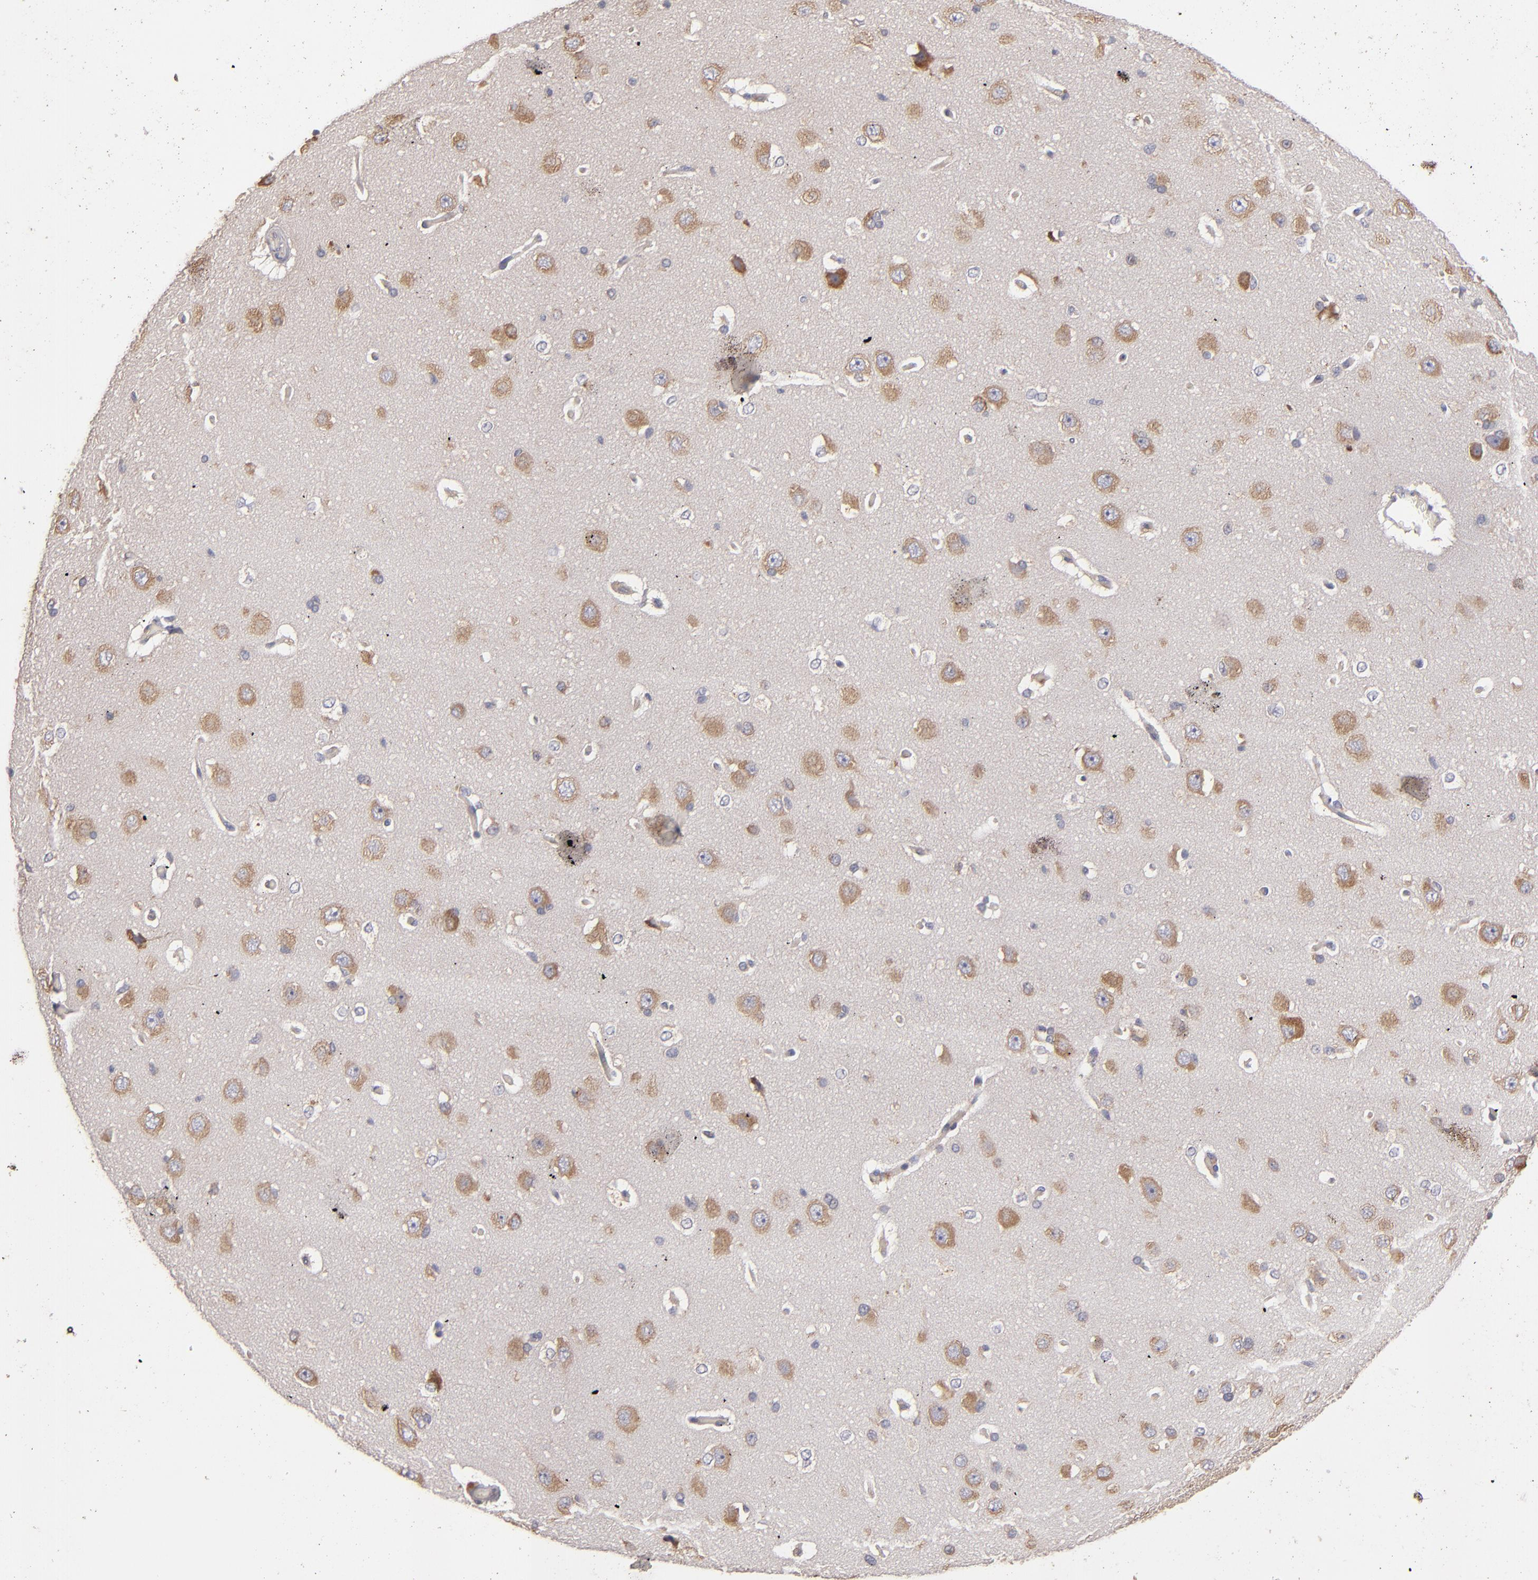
{"staining": {"intensity": "weak", "quantity": ">75%", "location": "cytoplasmic/membranous"}, "tissue": "cerebral cortex", "cell_type": "Endothelial cells", "image_type": "normal", "snomed": [{"axis": "morphology", "description": "Normal tissue, NOS"}, {"axis": "topography", "description": "Cerebral cortex"}], "caption": "Human cerebral cortex stained with a protein marker exhibits weak staining in endothelial cells.", "gene": "UPF3B", "patient": {"sex": "female", "age": 45}}